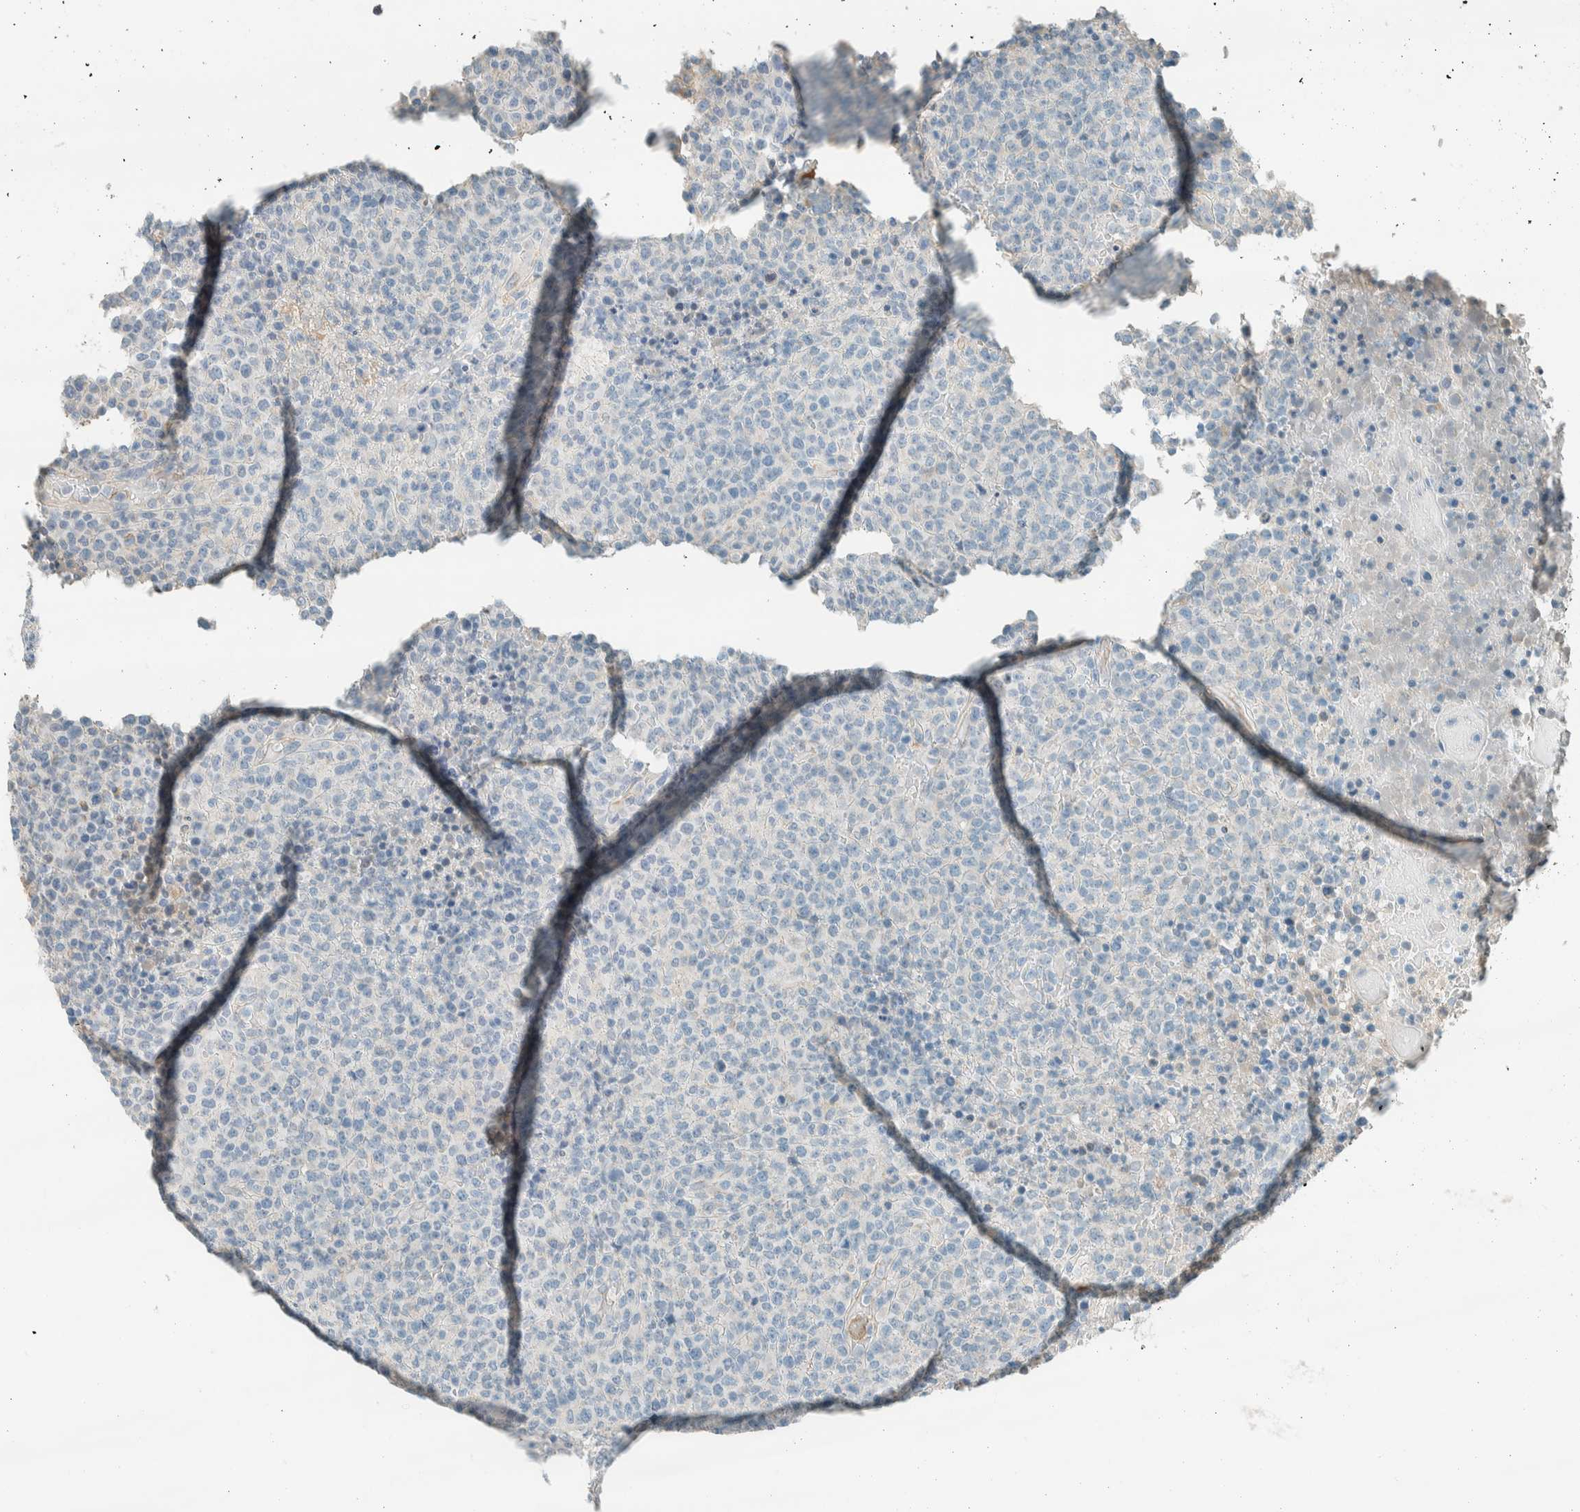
{"staining": {"intensity": "negative", "quantity": "none", "location": "none"}, "tissue": "lymphoma", "cell_type": "Tumor cells", "image_type": "cancer", "snomed": [{"axis": "morphology", "description": "Malignant lymphoma, non-Hodgkin's type, High grade"}, {"axis": "topography", "description": "Lymph node"}], "caption": "The immunohistochemistry micrograph has no significant staining in tumor cells of high-grade malignant lymphoma, non-Hodgkin's type tissue.", "gene": "SLFN12", "patient": {"sex": "male", "age": 13}}